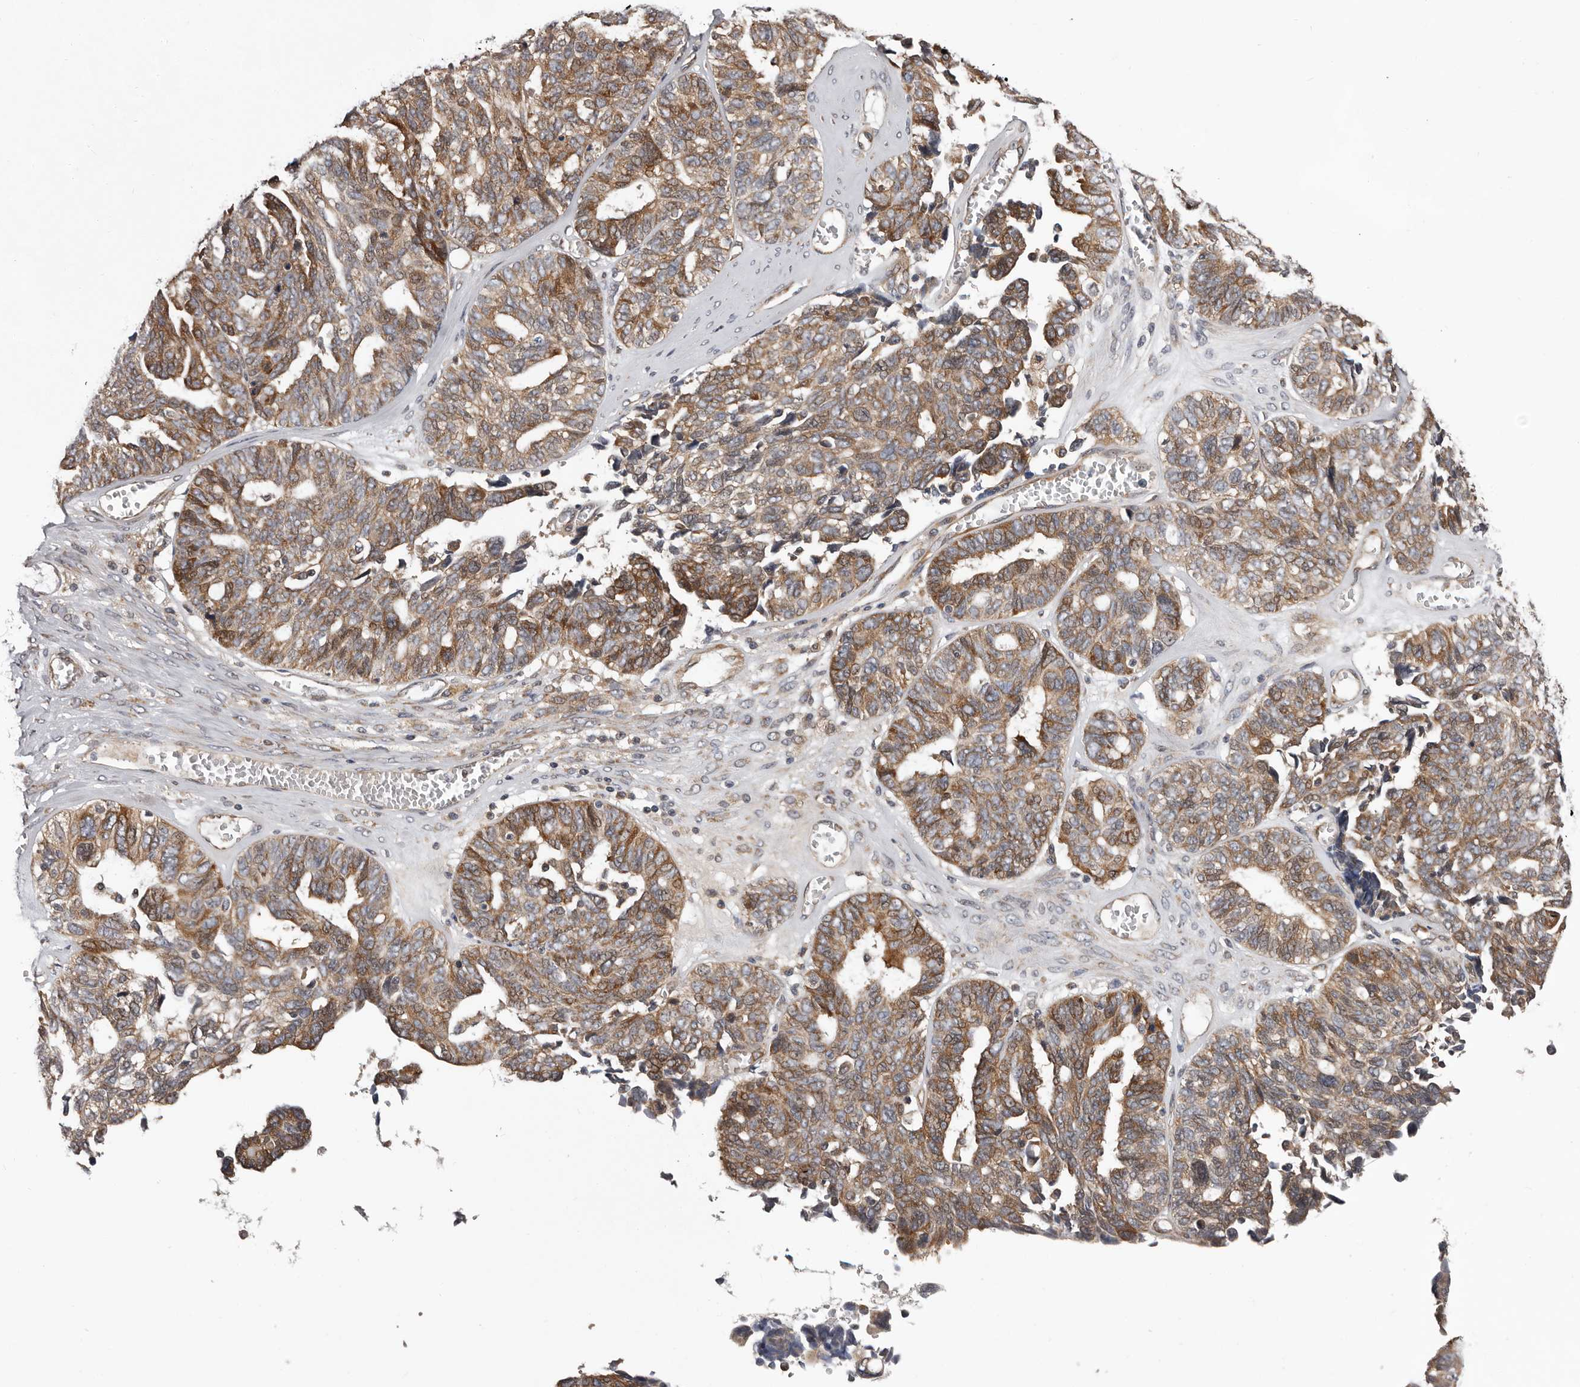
{"staining": {"intensity": "moderate", "quantity": ">75%", "location": "cytoplasmic/membranous"}, "tissue": "ovarian cancer", "cell_type": "Tumor cells", "image_type": "cancer", "snomed": [{"axis": "morphology", "description": "Cystadenocarcinoma, serous, NOS"}, {"axis": "topography", "description": "Ovary"}], "caption": "Ovarian serous cystadenocarcinoma was stained to show a protein in brown. There is medium levels of moderate cytoplasmic/membranous positivity in about >75% of tumor cells.", "gene": "VPS37A", "patient": {"sex": "female", "age": 79}}